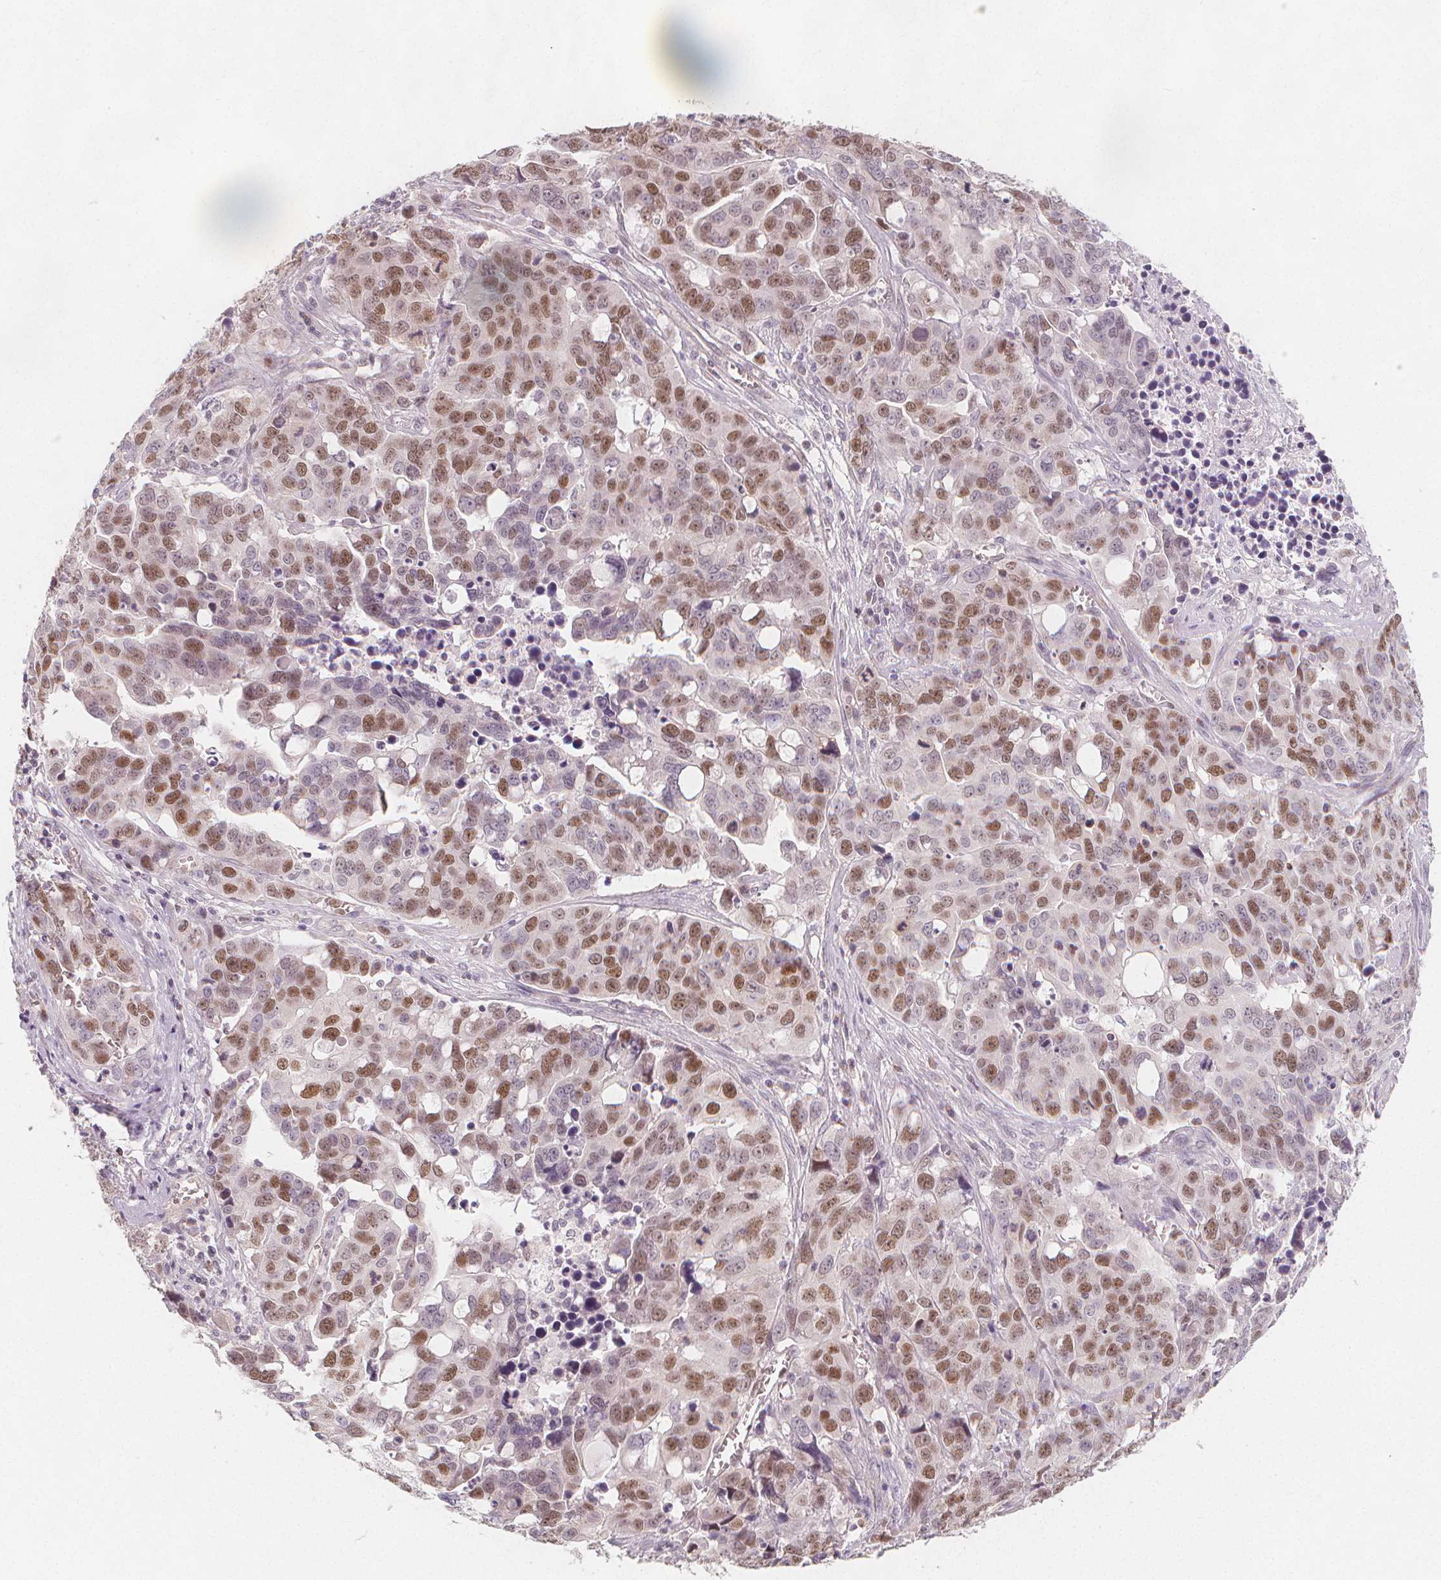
{"staining": {"intensity": "moderate", "quantity": ">75%", "location": "nuclear"}, "tissue": "ovarian cancer", "cell_type": "Tumor cells", "image_type": "cancer", "snomed": [{"axis": "morphology", "description": "Carcinoma, endometroid"}, {"axis": "topography", "description": "Ovary"}], "caption": "Endometroid carcinoma (ovarian) stained with immunohistochemistry exhibits moderate nuclear positivity in about >75% of tumor cells. (DAB = brown stain, brightfield microscopy at high magnification).", "gene": "TIPIN", "patient": {"sex": "female", "age": 78}}